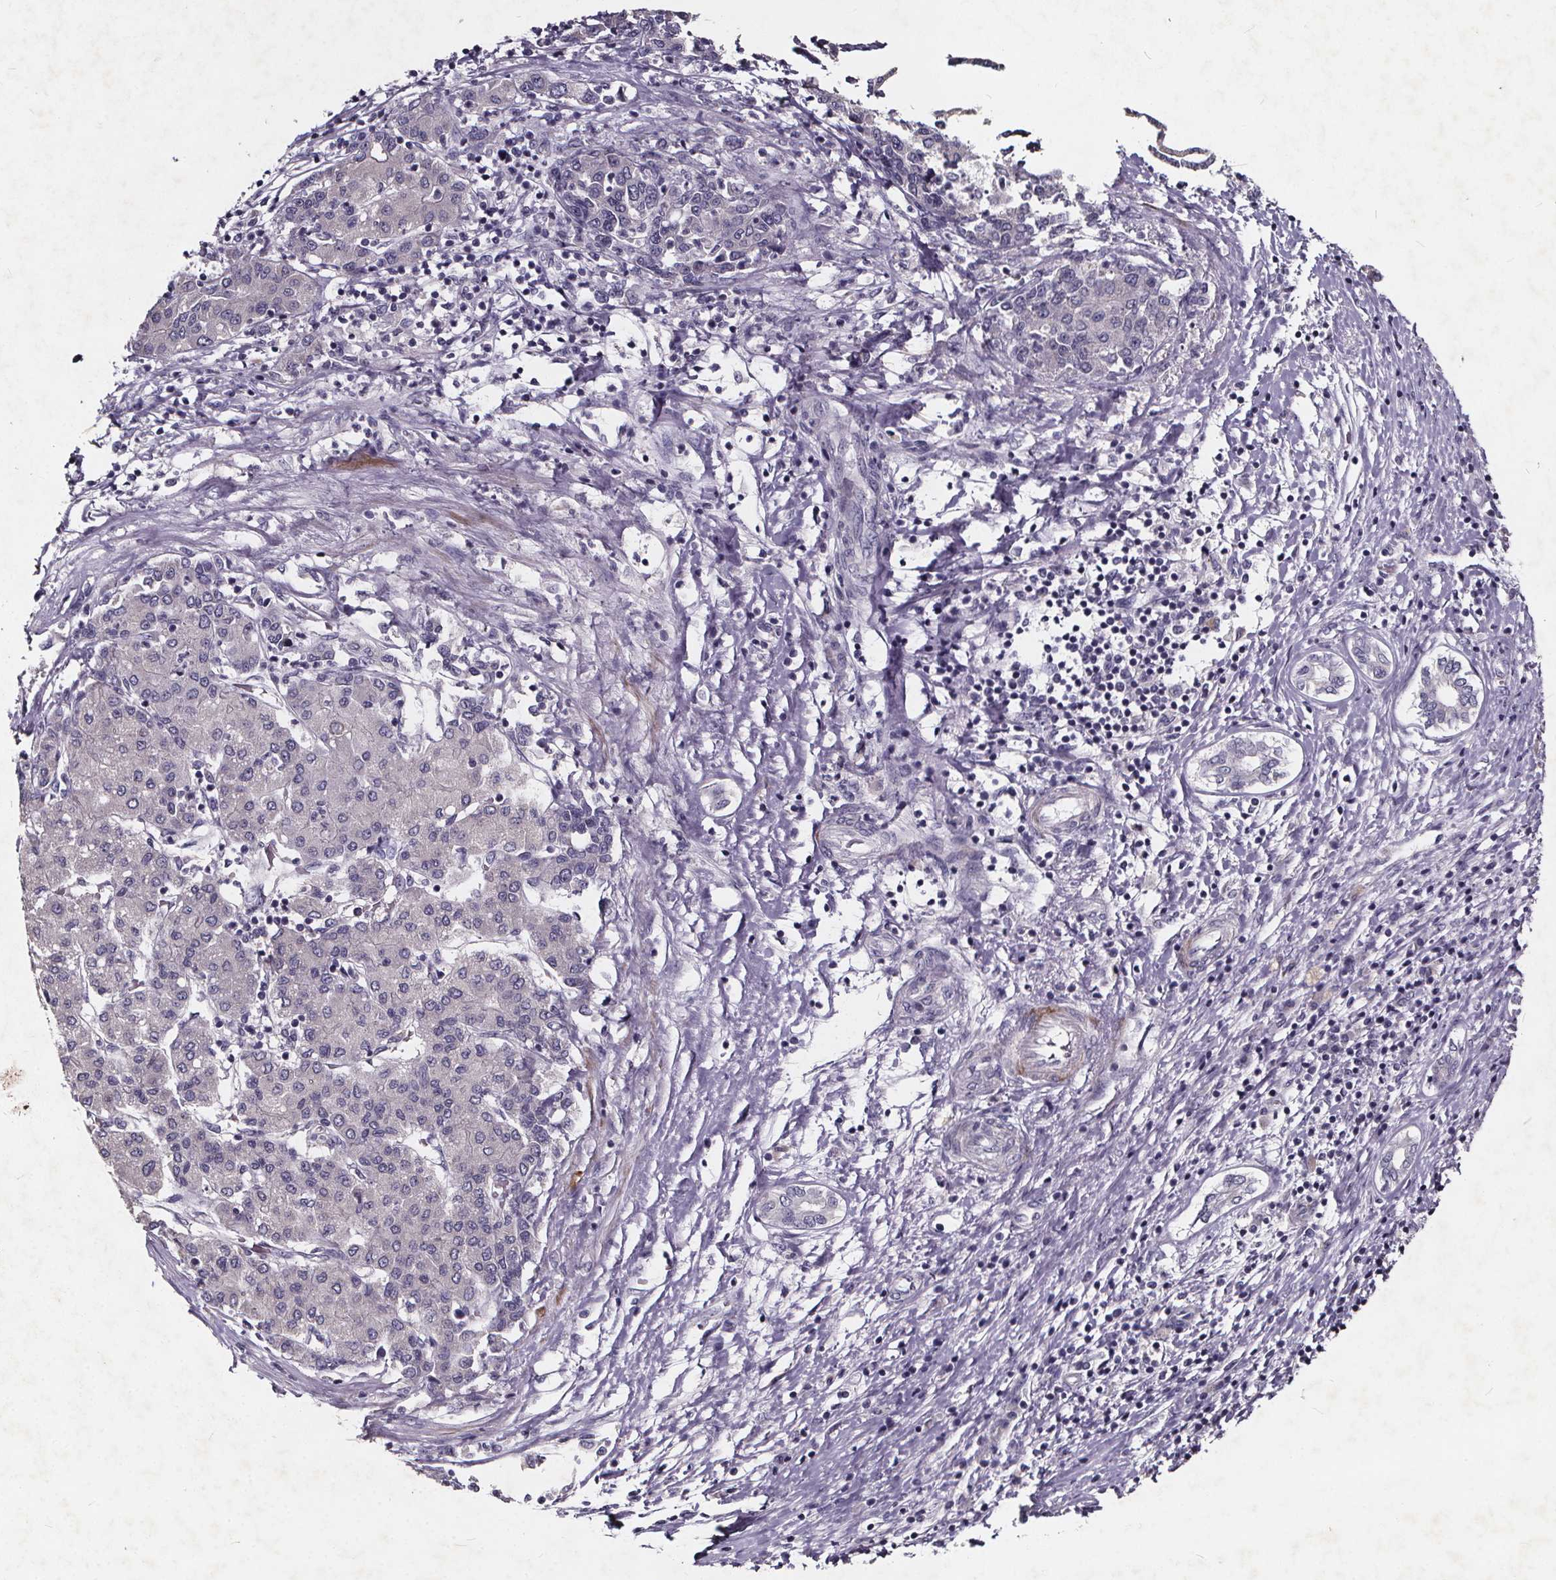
{"staining": {"intensity": "negative", "quantity": "none", "location": "none"}, "tissue": "liver cancer", "cell_type": "Tumor cells", "image_type": "cancer", "snomed": [{"axis": "morphology", "description": "Carcinoma, Hepatocellular, NOS"}, {"axis": "topography", "description": "Liver"}], "caption": "Human liver cancer stained for a protein using immunohistochemistry reveals no positivity in tumor cells.", "gene": "TSPAN14", "patient": {"sex": "male", "age": 65}}